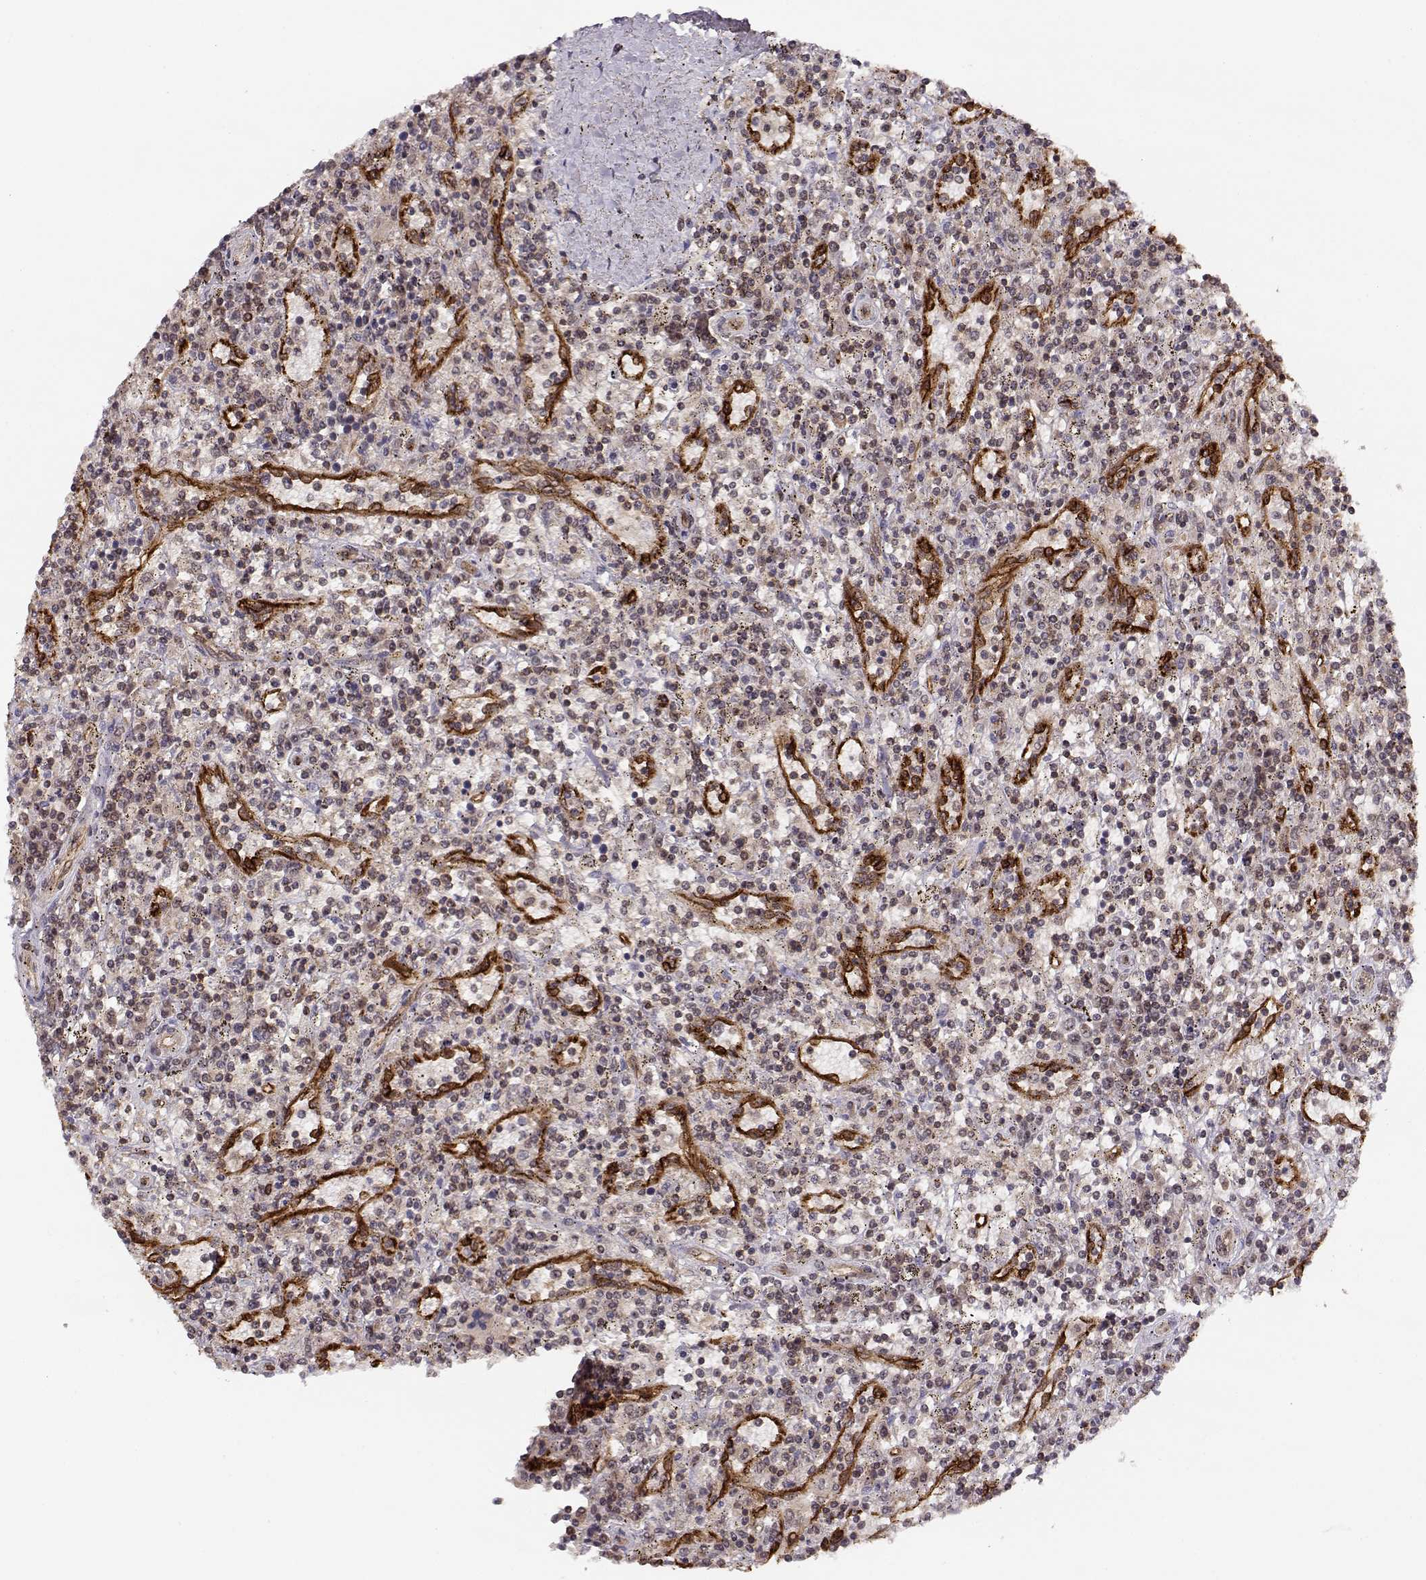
{"staining": {"intensity": "negative", "quantity": "none", "location": "none"}, "tissue": "lymphoma", "cell_type": "Tumor cells", "image_type": "cancer", "snomed": [{"axis": "morphology", "description": "Malignant lymphoma, non-Hodgkin's type, Low grade"}, {"axis": "topography", "description": "Spleen"}], "caption": "IHC micrograph of neoplastic tissue: lymphoma stained with DAB demonstrates no significant protein expression in tumor cells.", "gene": "CIR1", "patient": {"sex": "male", "age": 62}}